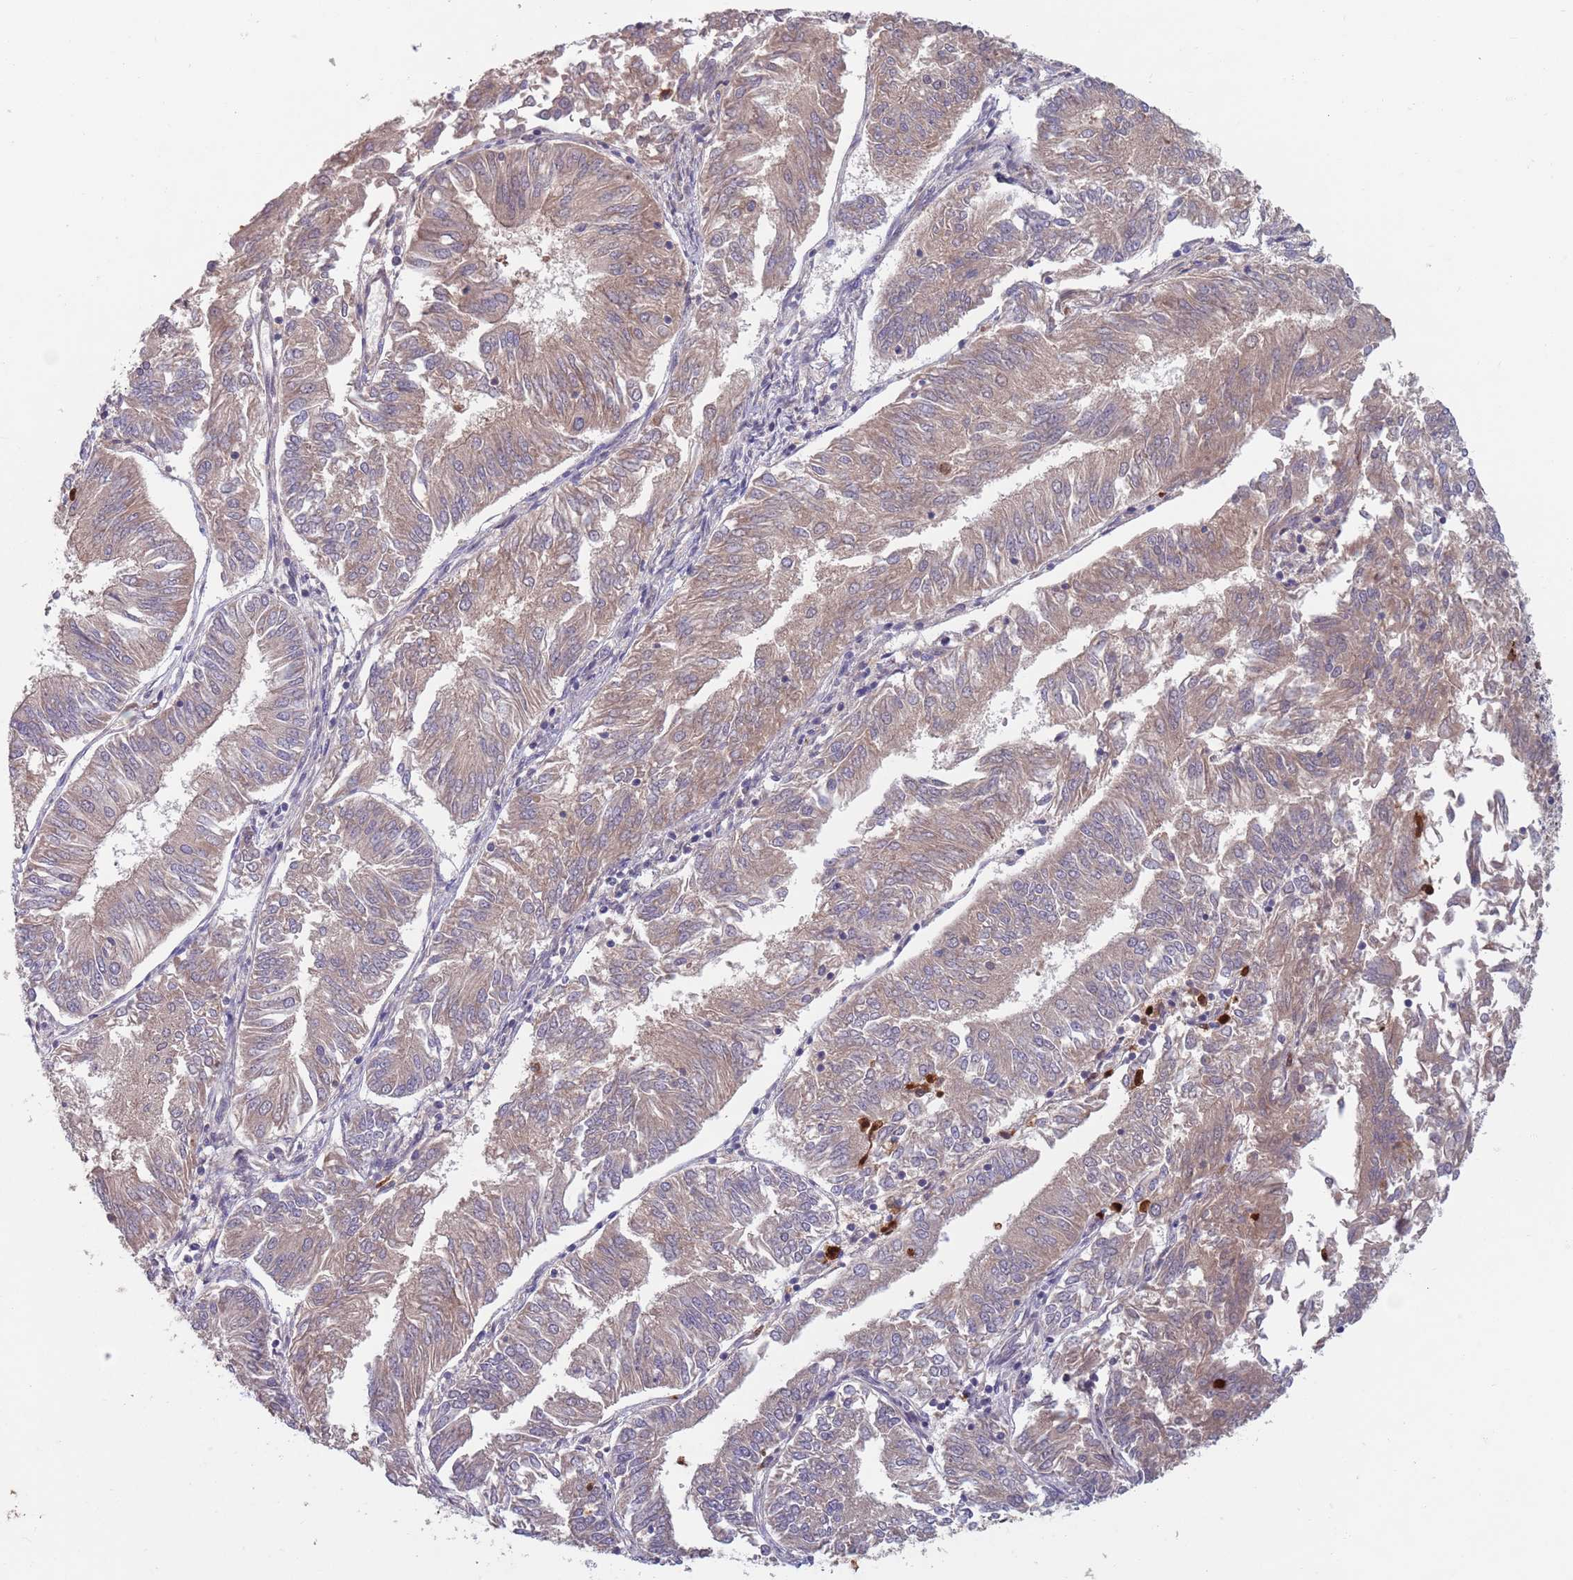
{"staining": {"intensity": "weak", "quantity": "25%-75%", "location": "cytoplasmic/membranous"}, "tissue": "endometrial cancer", "cell_type": "Tumor cells", "image_type": "cancer", "snomed": [{"axis": "morphology", "description": "Adenocarcinoma, NOS"}, {"axis": "topography", "description": "Endometrium"}], "caption": "Human endometrial cancer stained with a brown dye demonstrates weak cytoplasmic/membranous positive staining in about 25%-75% of tumor cells.", "gene": "TYW1", "patient": {"sex": "female", "age": 58}}